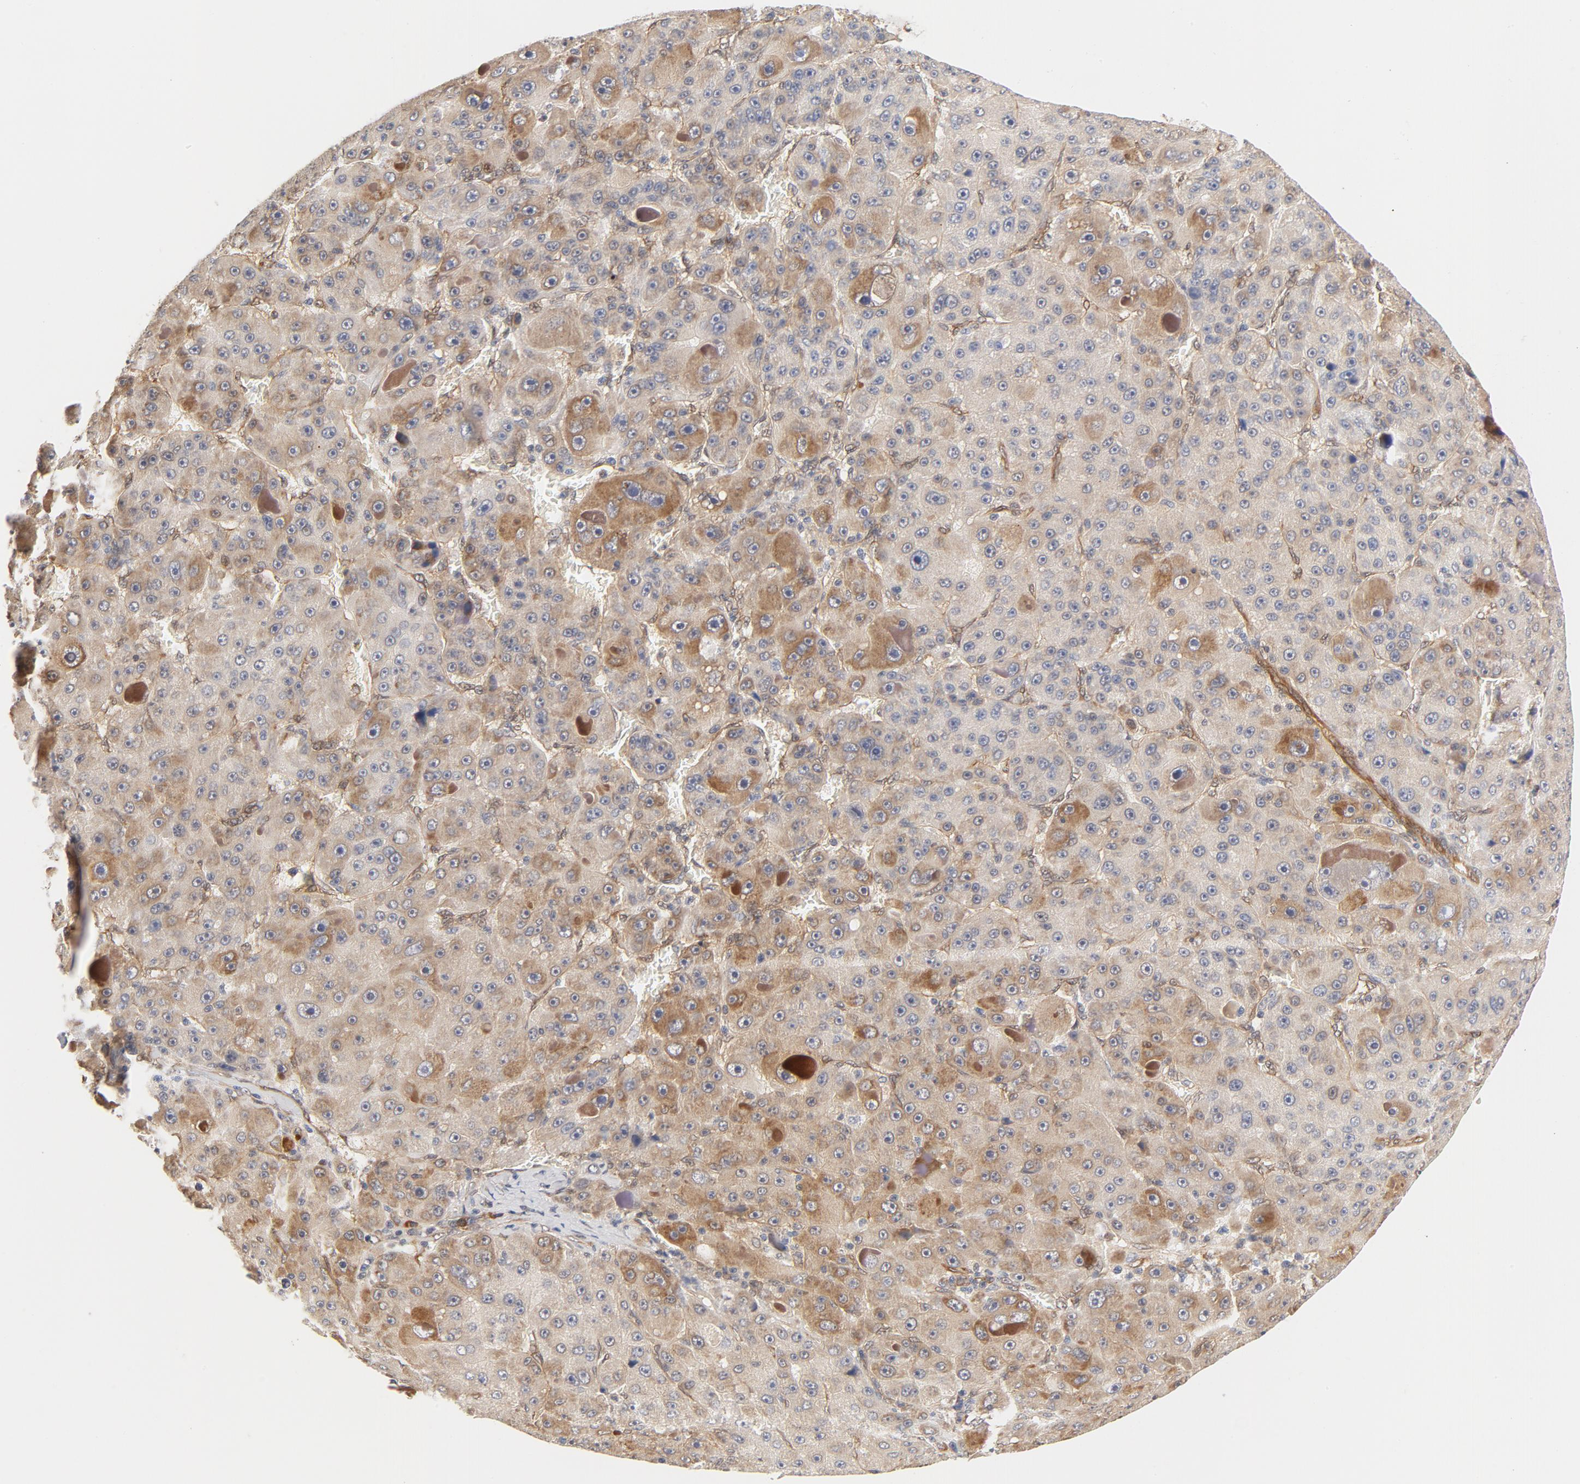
{"staining": {"intensity": "moderate", "quantity": ">75%", "location": "cytoplasmic/membranous"}, "tissue": "liver cancer", "cell_type": "Tumor cells", "image_type": "cancer", "snomed": [{"axis": "morphology", "description": "Carcinoma, Hepatocellular, NOS"}, {"axis": "topography", "description": "Liver"}], "caption": "A brown stain highlights moderate cytoplasmic/membranous staining of a protein in liver cancer tumor cells. Immunohistochemistry (ihc) stains the protein of interest in brown and the nuclei are stained blue.", "gene": "EIF4E", "patient": {"sex": "male", "age": 76}}